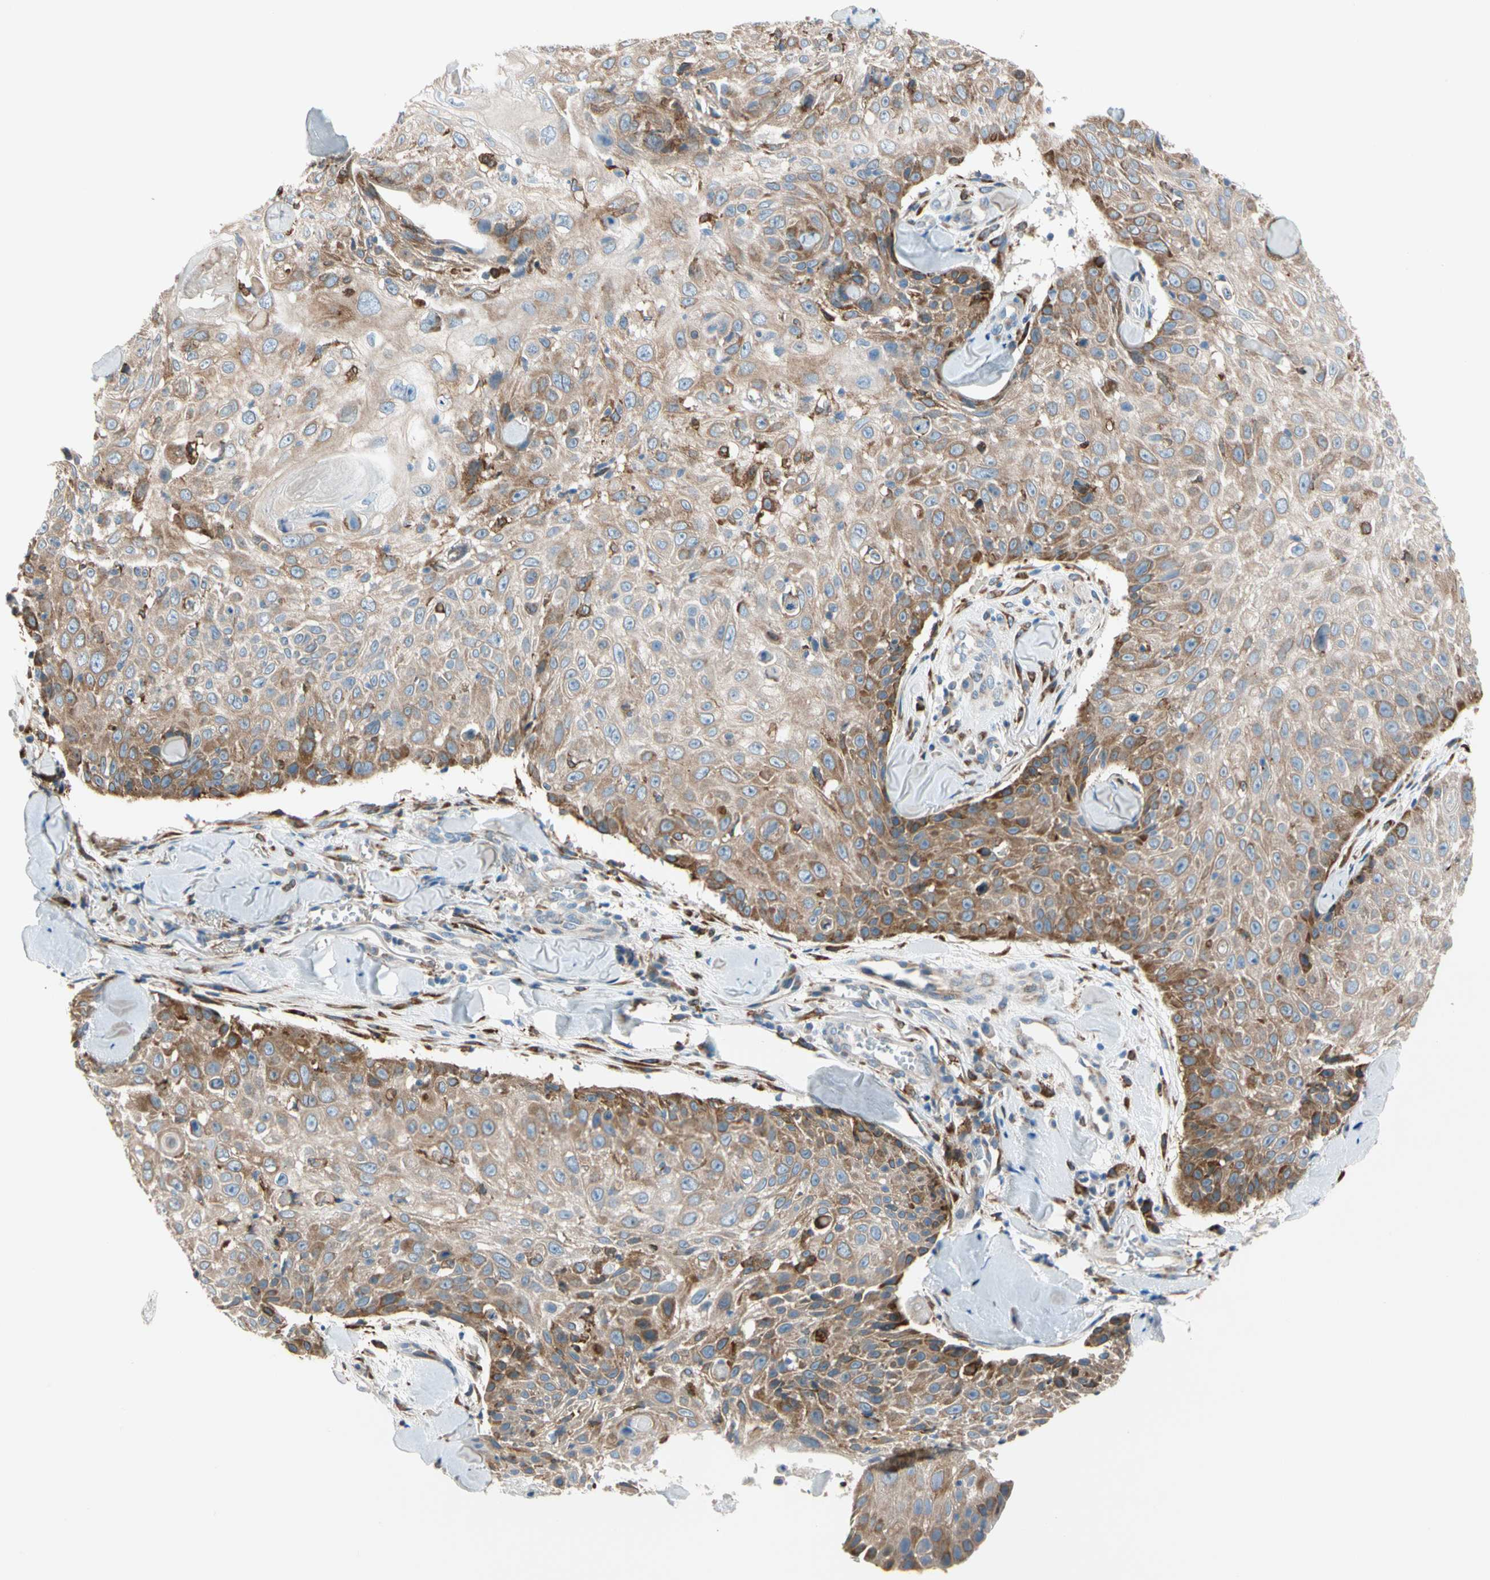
{"staining": {"intensity": "moderate", "quantity": "25%-75%", "location": "cytoplasmic/membranous"}, "tissue": "skin cancer", "cell_type": "Tumor cells", "image_type": "cancer", "snomed": [{"axis": "morphology", "description": "Squamous cell carcinoma, NOS"}, {"axis": "topography", "description": "Skin"}], "caption": "Moderate cytoplasmic/membranous expression for a protein is appreciated in about 25%-75% of tumor cells of skin squamous cell carcinoma using IHC.", "gene": "LRPAP1", "patient": {"sex": "male", "age": 86}}